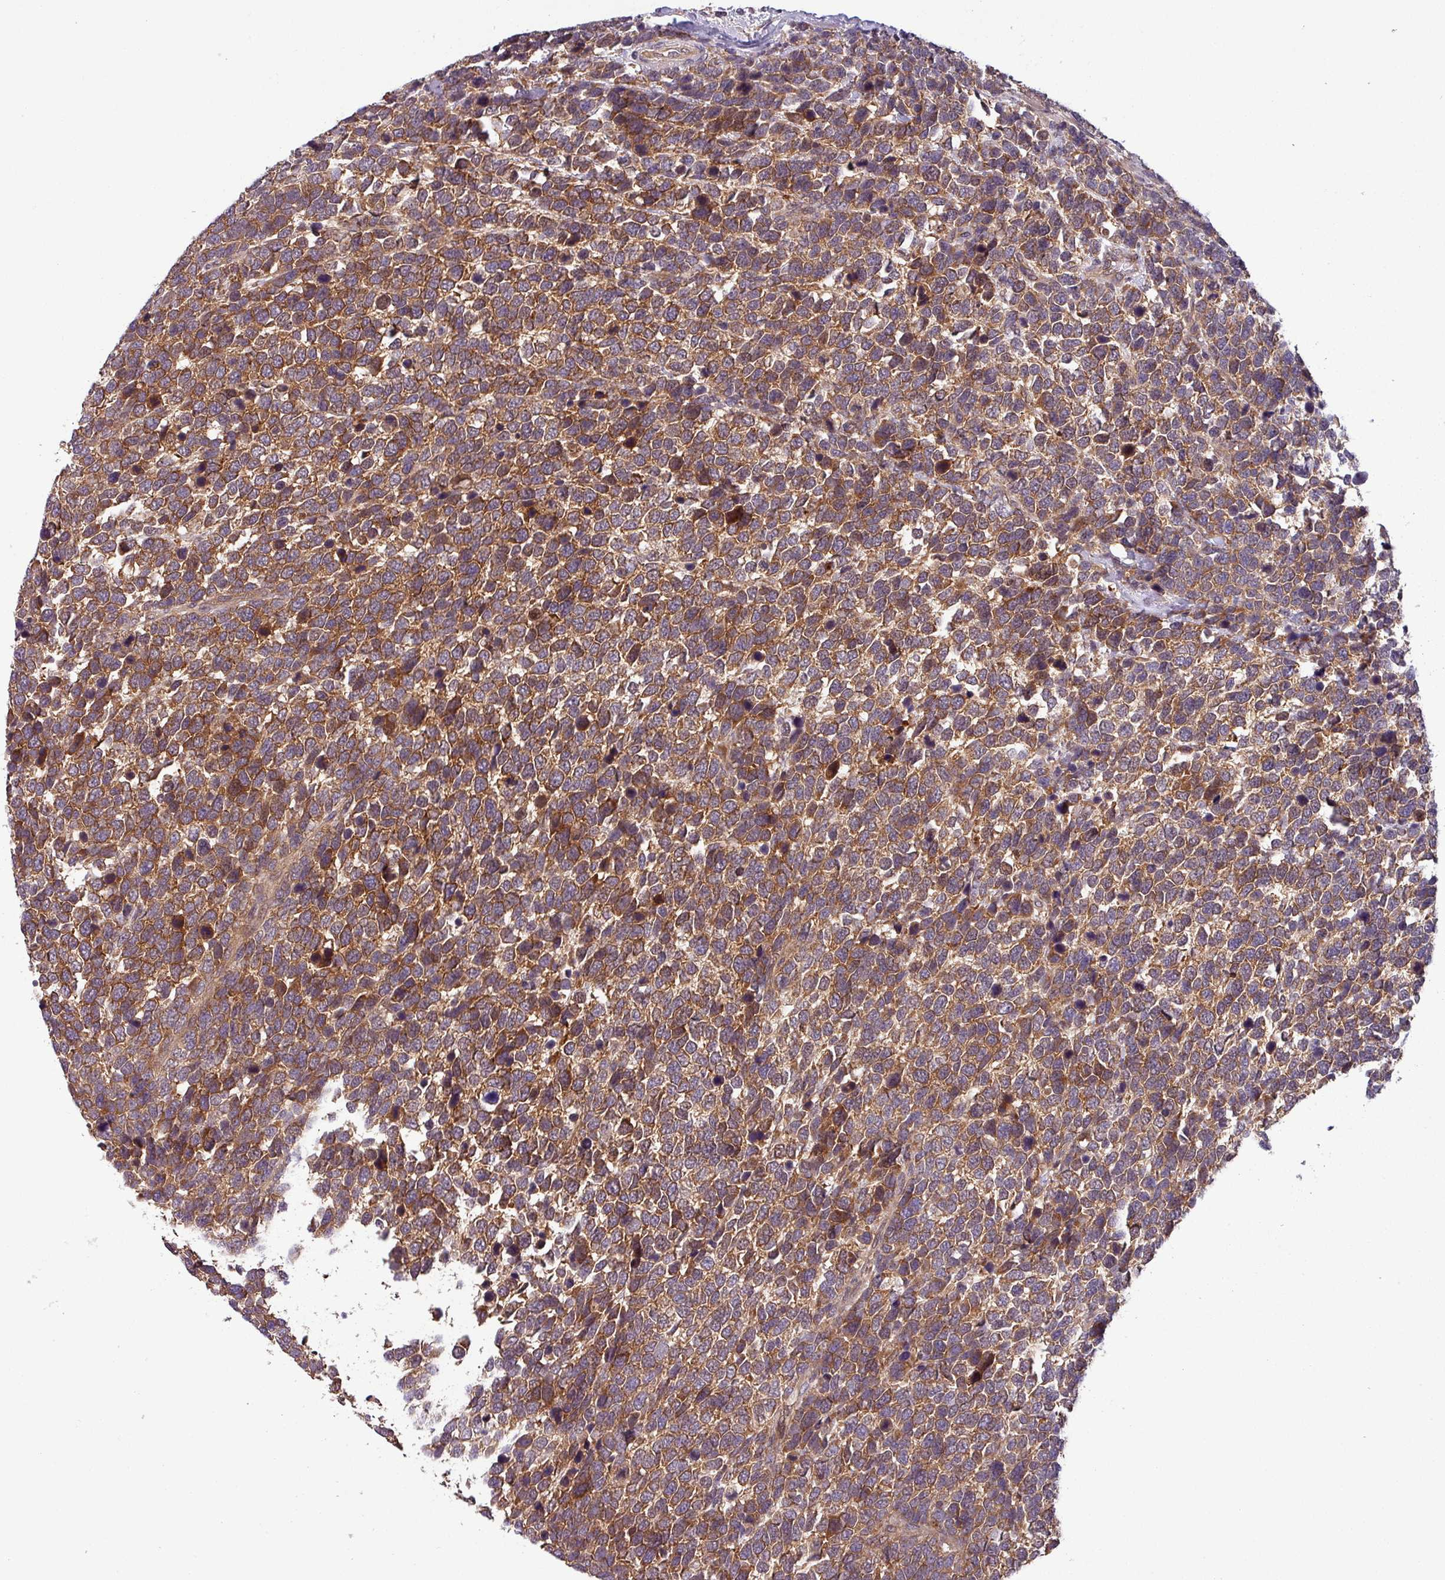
{"staining": {"intensity": "strong", "quantity": ">75%", "location": "cytoplasmic/membranous"}, "tissue": "urothelial cancer", "cell_type": "Tumor cells", "image_type": "cancer", "snomed": [{"axis": "morphology", "description": "Urothelial carcinoma, High grade"}, {"axis": "topography", "description": "Urinary bladder"}], "caption": "DAB (3,3'-diaminobenzidine) immunohistochemical staining of human urothelial cancer reveals strong cytoplasmic/membranous protein staining in approximately >75% of tumor cells. (DAB IHC, brown staining for protein, blue staining for nuclei).", "gene": "PUS1", "patient": {"sex": "female", "age": 82}}